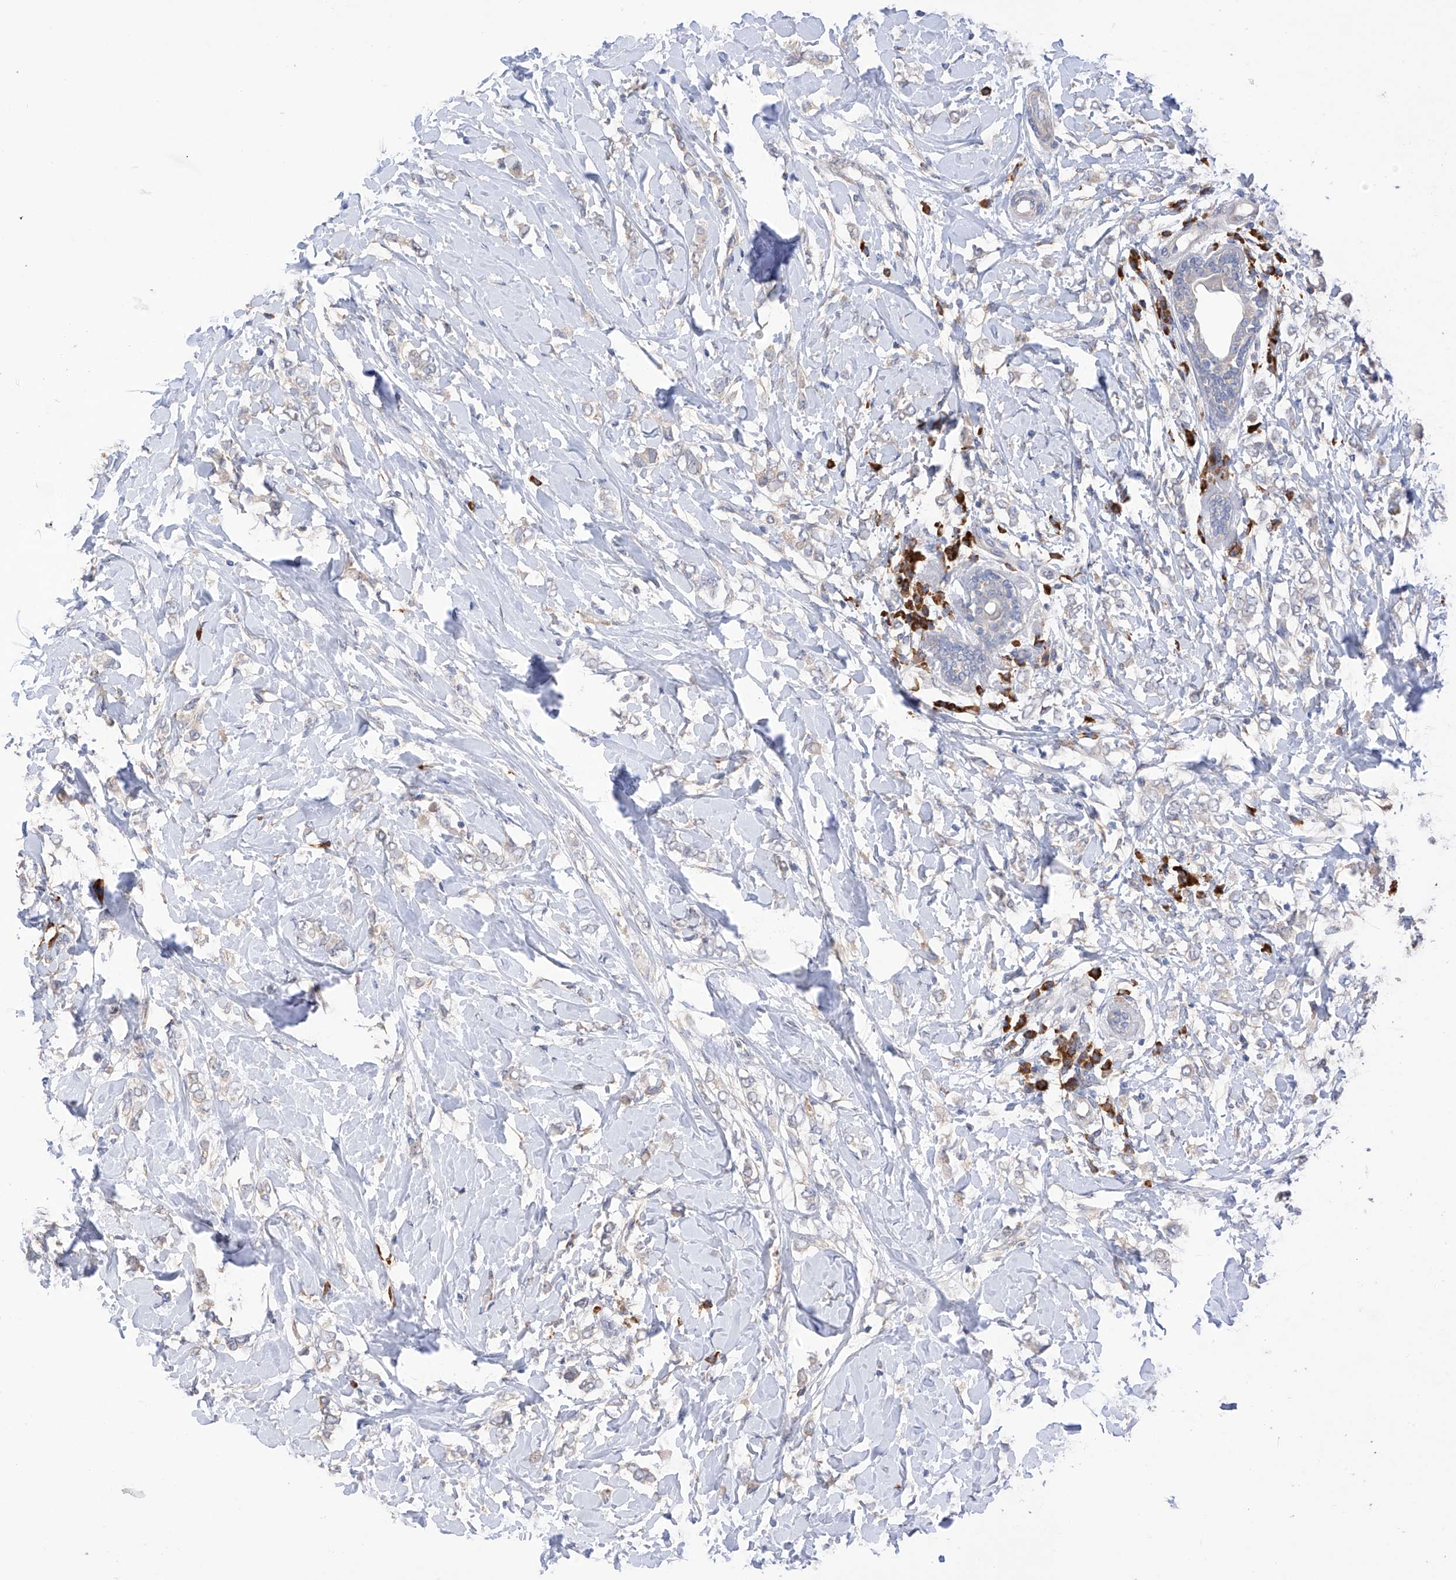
{"staining": {"intensity": "negative", "quantity": "none", "location": "none"}, "tissue": "breast cancer", "cell_type": "Tumor cells", "image_type": "cancer", "snomed": [{"axis": "morphology", "description": "Normal tissue, NOS"}, {"axis": "morphology", "description": "Lobular carcinoma"}, {"axis": "topography", "description": "Breast"}], "caption": "Tumor cells are negative for protein expression in human lobular carcinoma (breast).", "gene": "REC8", "patient": {"sex": "female", "age": 47}}